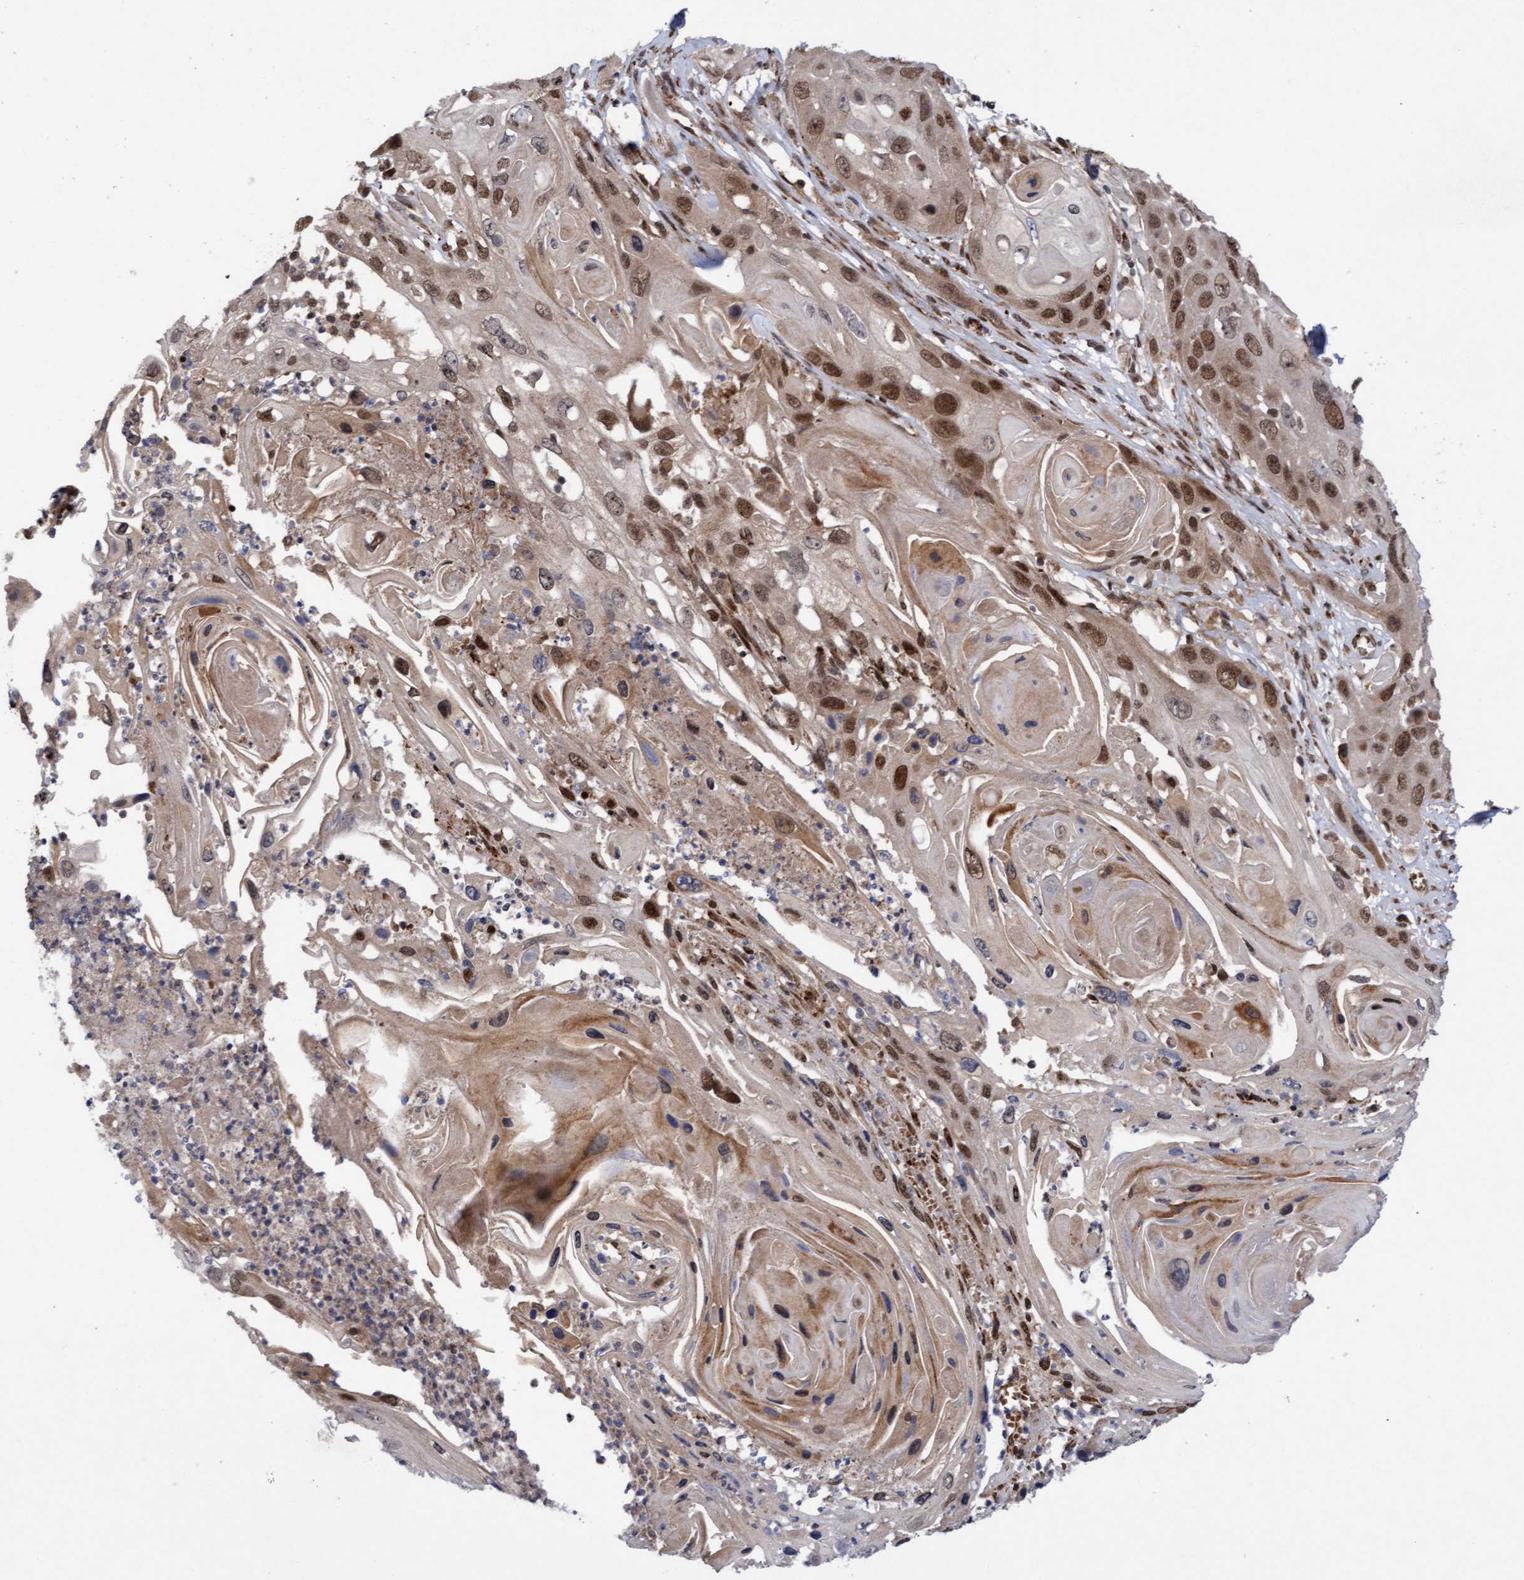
{"staining": {"intensity": "moderate", "quantity": ">75%", "location": "cytoplasmic/membranous,nuclear"}, "tissue": "skin cancer", "cell_type": "Tumor cells", "image_type": "cancer", "snomed": [{"axis": "morphology", "description": "Squamous cell carcinoma, NOS"}, {"axis": "topography", "description": "Skin"}], "caption": "Immunohistochemistry image of neoplastic tissue: human skin cancer (squamous cell carcinoma) stained using immunohistochemistry (IHC) exhibits medium levels of moderate protein expression localized specifically in the cytoplasmic/membranous and nuclear of tumor cells, appearing as a cytoplasmic/membranous and nuclear brown color.", "gene": "TANC2", "patient": {"sex": "male", "age": 55}}